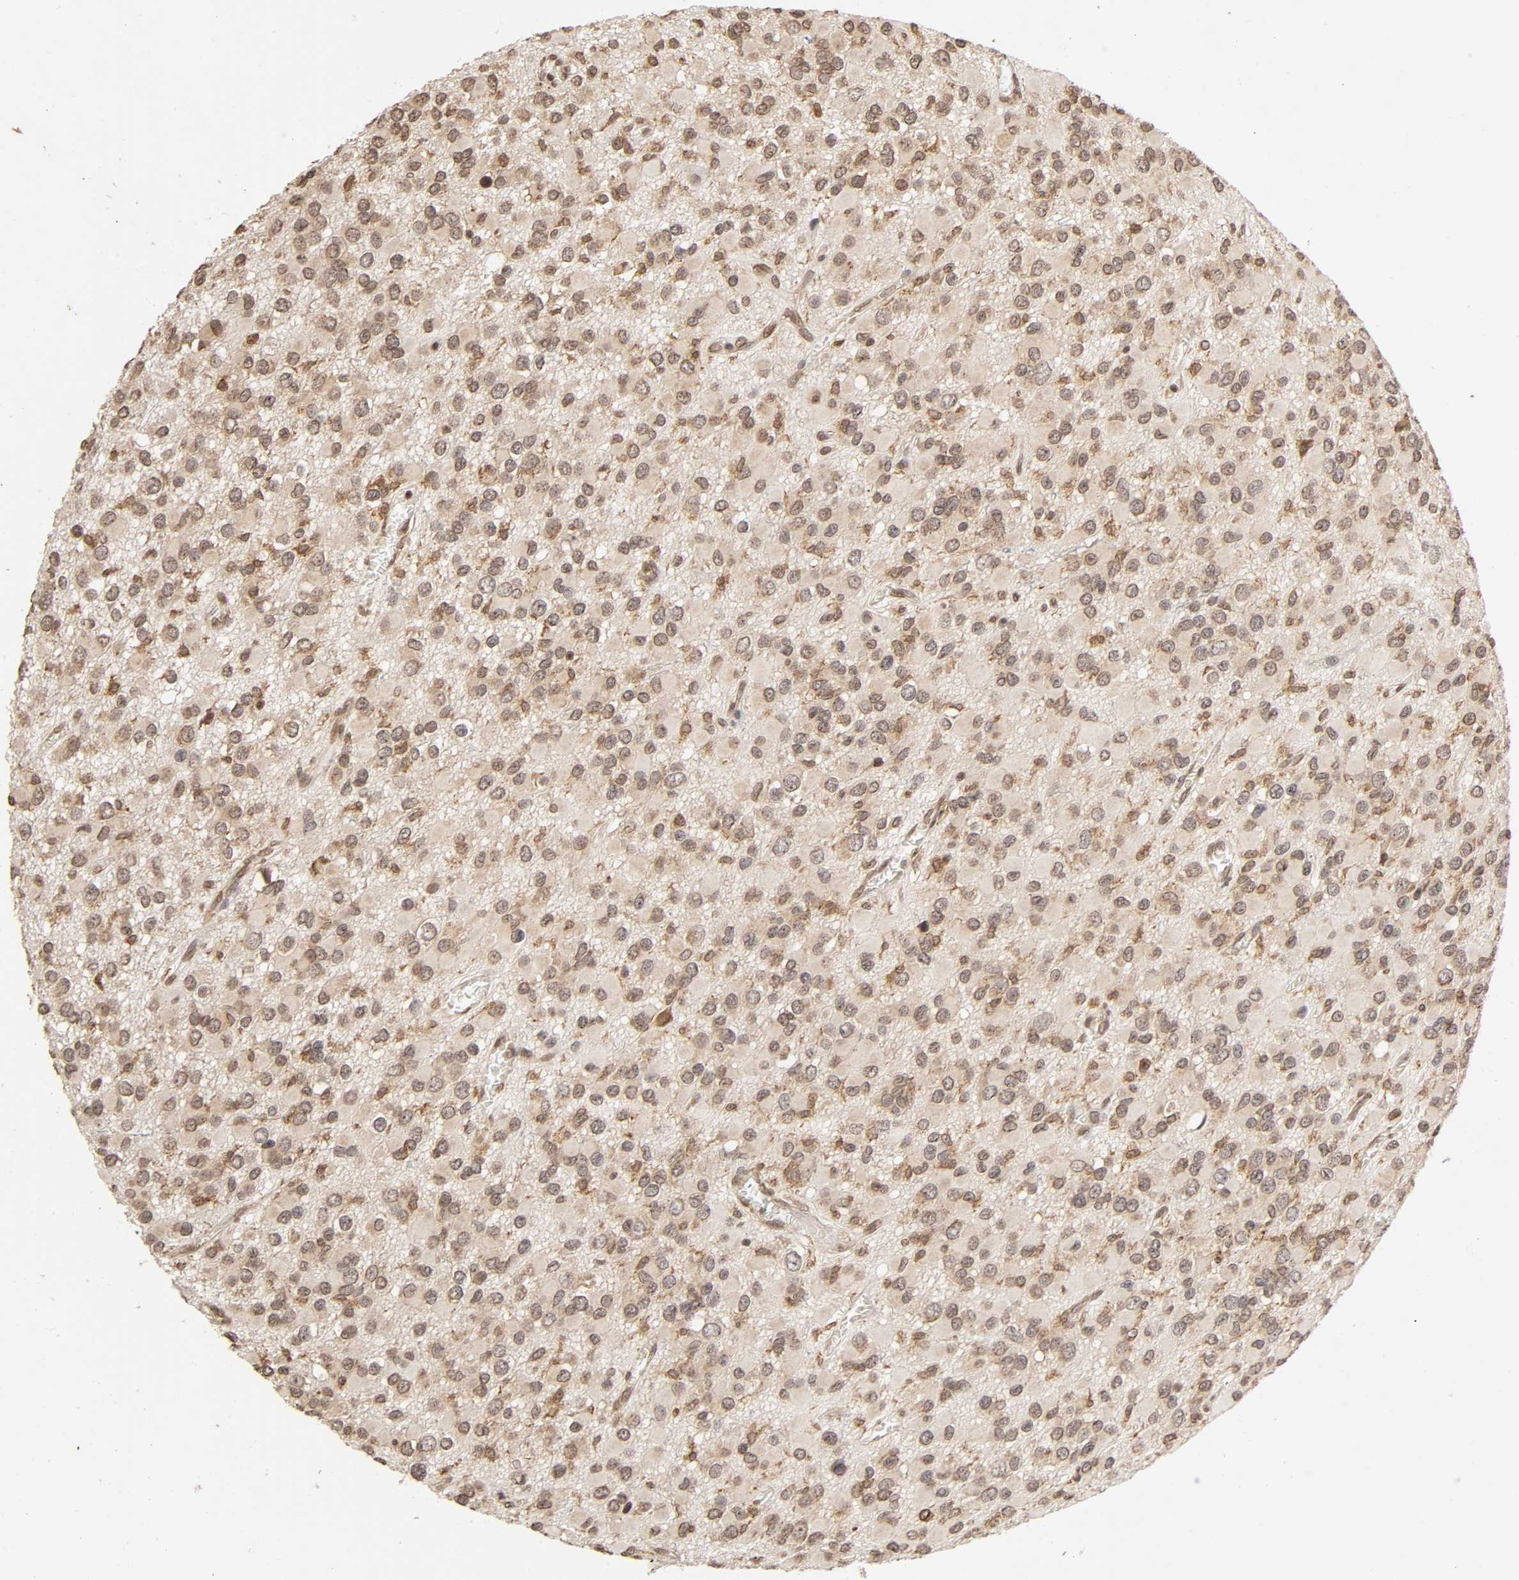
{"staining": {"intensity": "weak", "quantity": "25%-75%", "location": "cytoplasmic/membranous,nuclear"}, "tissue": "glioma", "cell_type": "Tumor cells", "image_type": "cancer", "snomed": [{"axis": "morphology", "description": "Glioma, malignant, Low grade"}, {"axis": "topography", "description": "Brain"}], "caption": "A brown stain labels weak cytoplasmic/membranous and nuclear expression of a protein in glioma tumor cells. (DAB IHC, brown staining for protein, blue staining for nuclei).", "gene": "MLLT6", "patient": {"sex": "male", "age": 42}}